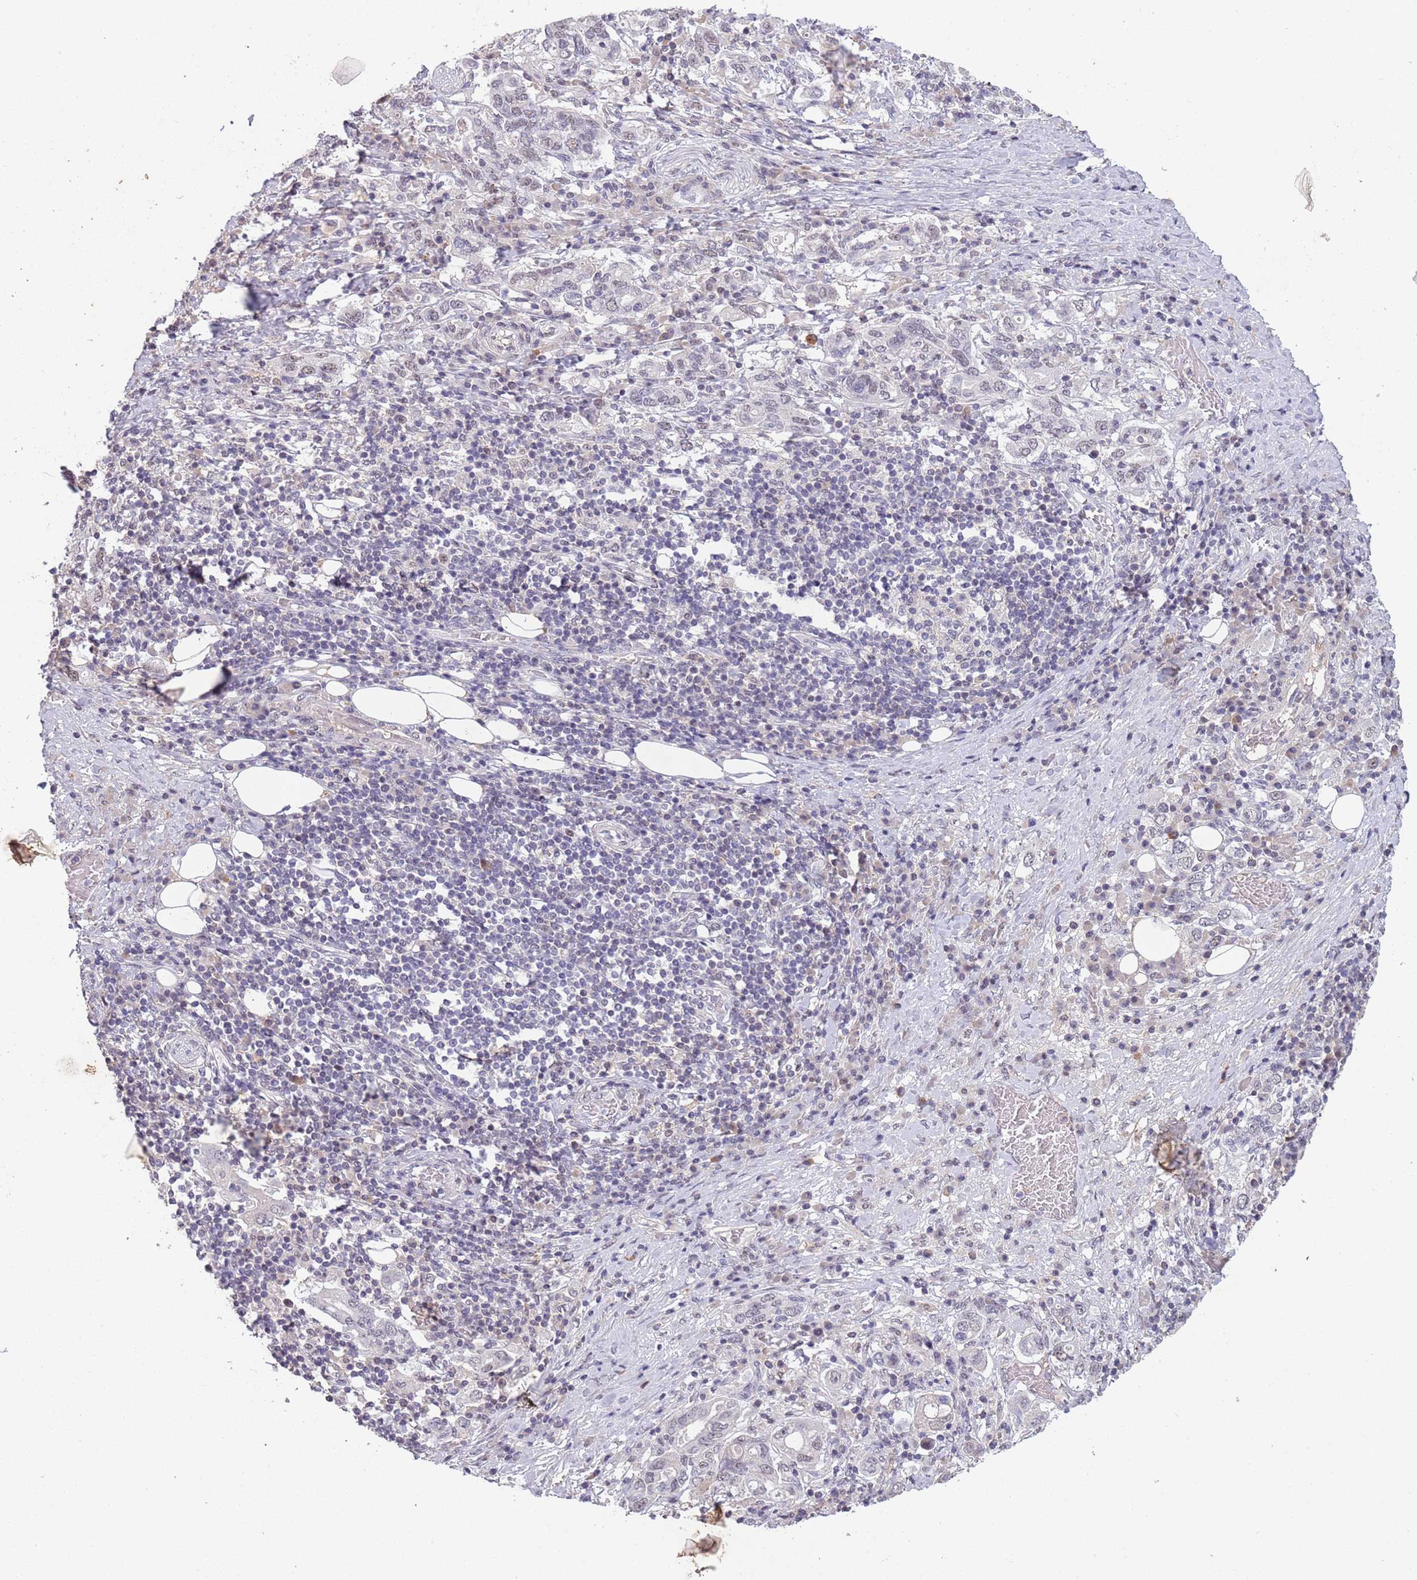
{"staining": {"intensity": "negative", "quantity": "none", "location": "none"}, "tissue": "stomach cancer", "cell_type": "Tumor cells", "image_type": "cancer", "snomed": [{"axis": "morphology", "description": "Adenocarcinoma, NOS"}, {"axis": "topography", "description": "Stomach, upper"}, {"axis": "topography", "description": "Stomach"}], "caption": "The immunohistochemistry photomicrograph has no significant positivity in tumor cells of stomach cancer (adenocarcinoma) tissue.", "gene": "CIZ1", "patient": {"sex": "male", "age": 62}}